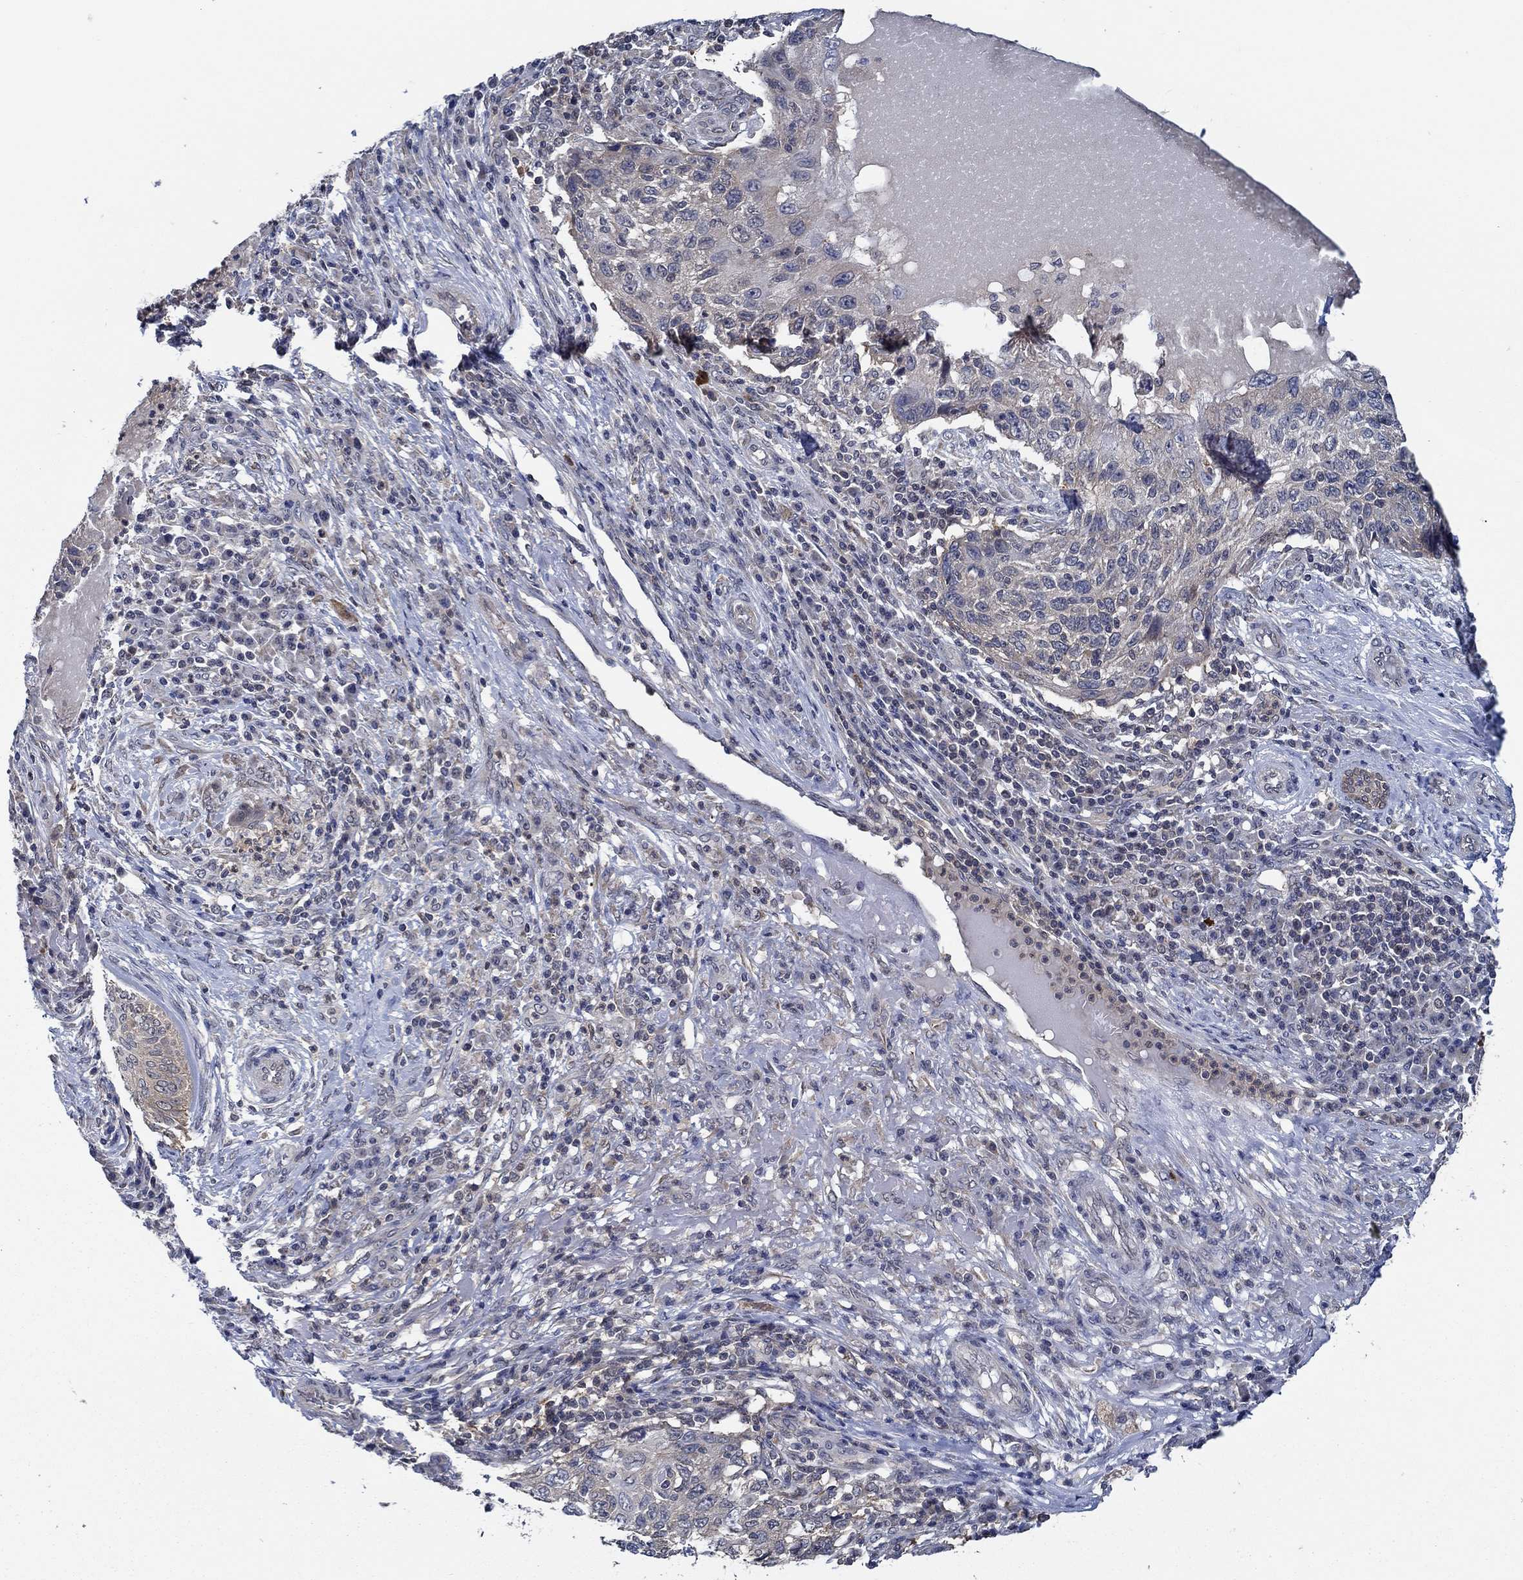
{"staining": {"intensity": "weak", "quantity": "25%-75%", "location": "cytoplasmic/membranous"}, "tissue": "skin cancer", "cell_type": "Tumor cells", "image_type": "cancer", "snomed": [{"axis": "morphology", "description": "Squamous cell carcinoma, NOS"}, {"axis": "topography", "description": "Skin"}], "caption": "Immunohistochemistry of skin cancer displays low levels of weak cytoplasmic/membranous positivity in approximately 25%-75% of tumor cells. (DAB (3,3'-diaminobenzidine) = brown stain, brightfield microscopy at high magnification).", "gene": "DACT1", "patient": {"sex": "male", "age": 92}}